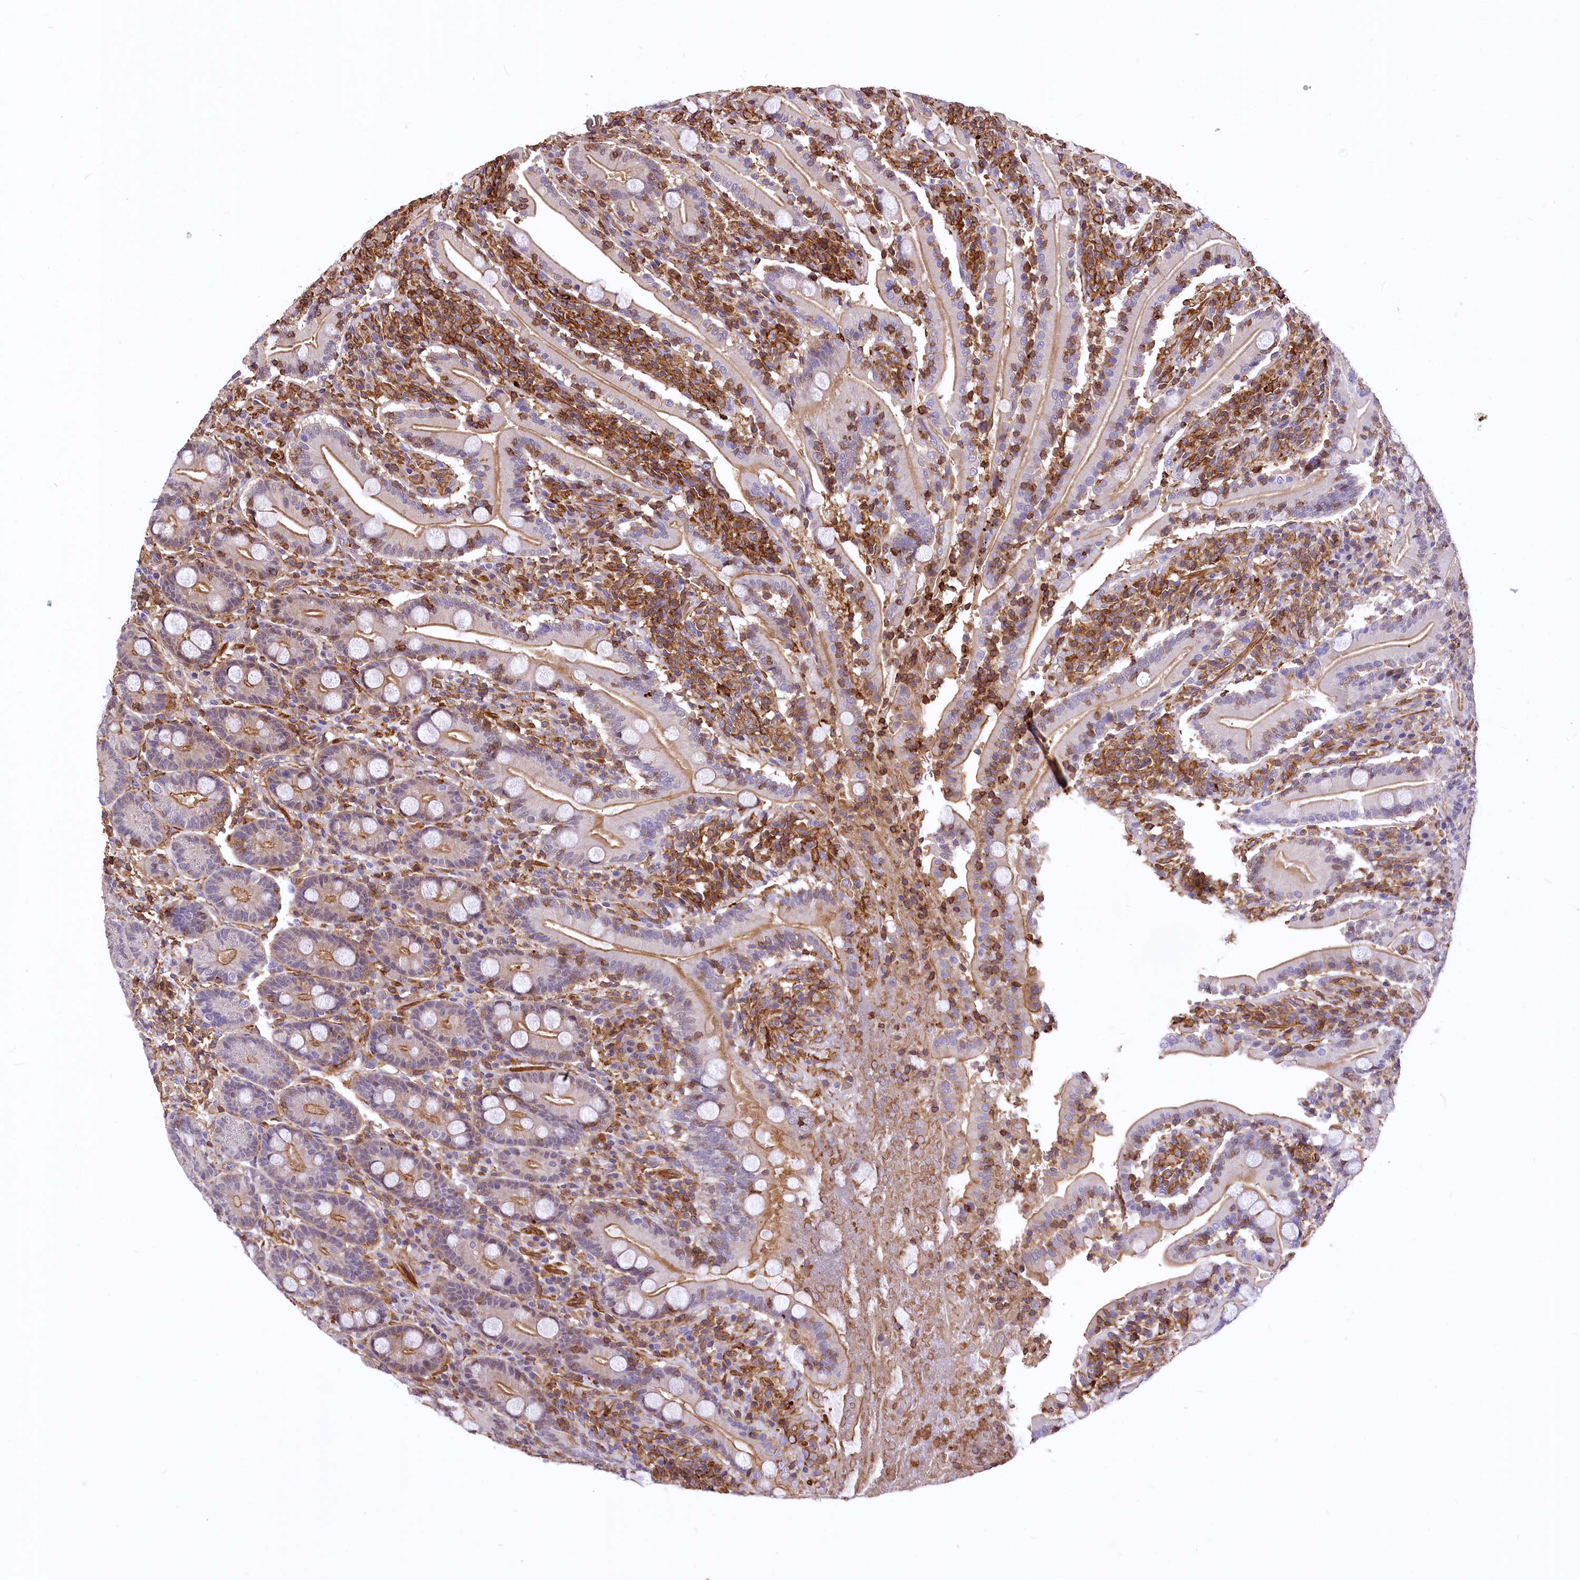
{"staining": {"intensity": "moderate", "quantity": "25%-75%", "location": "cytoplasmic/membranous"}, "tissue": "duodenum", "cell_type": "Glandular cells", "image_type": "normal", "snomed": [{"axis": "morphology", "description": "Normal tissue, NOS"}, {"axis": "topography", "description": "Duodenum"}], "caption": "A high-resolution histopathology image shows immunohistochemistry staining of unremarkable duodenum, which shows moderate cytoplasmic/membranous expression in approximately 25%-75% of glandular cells.", "gene": "DPP3", "patient": {"sex": "male", "age": 35}}